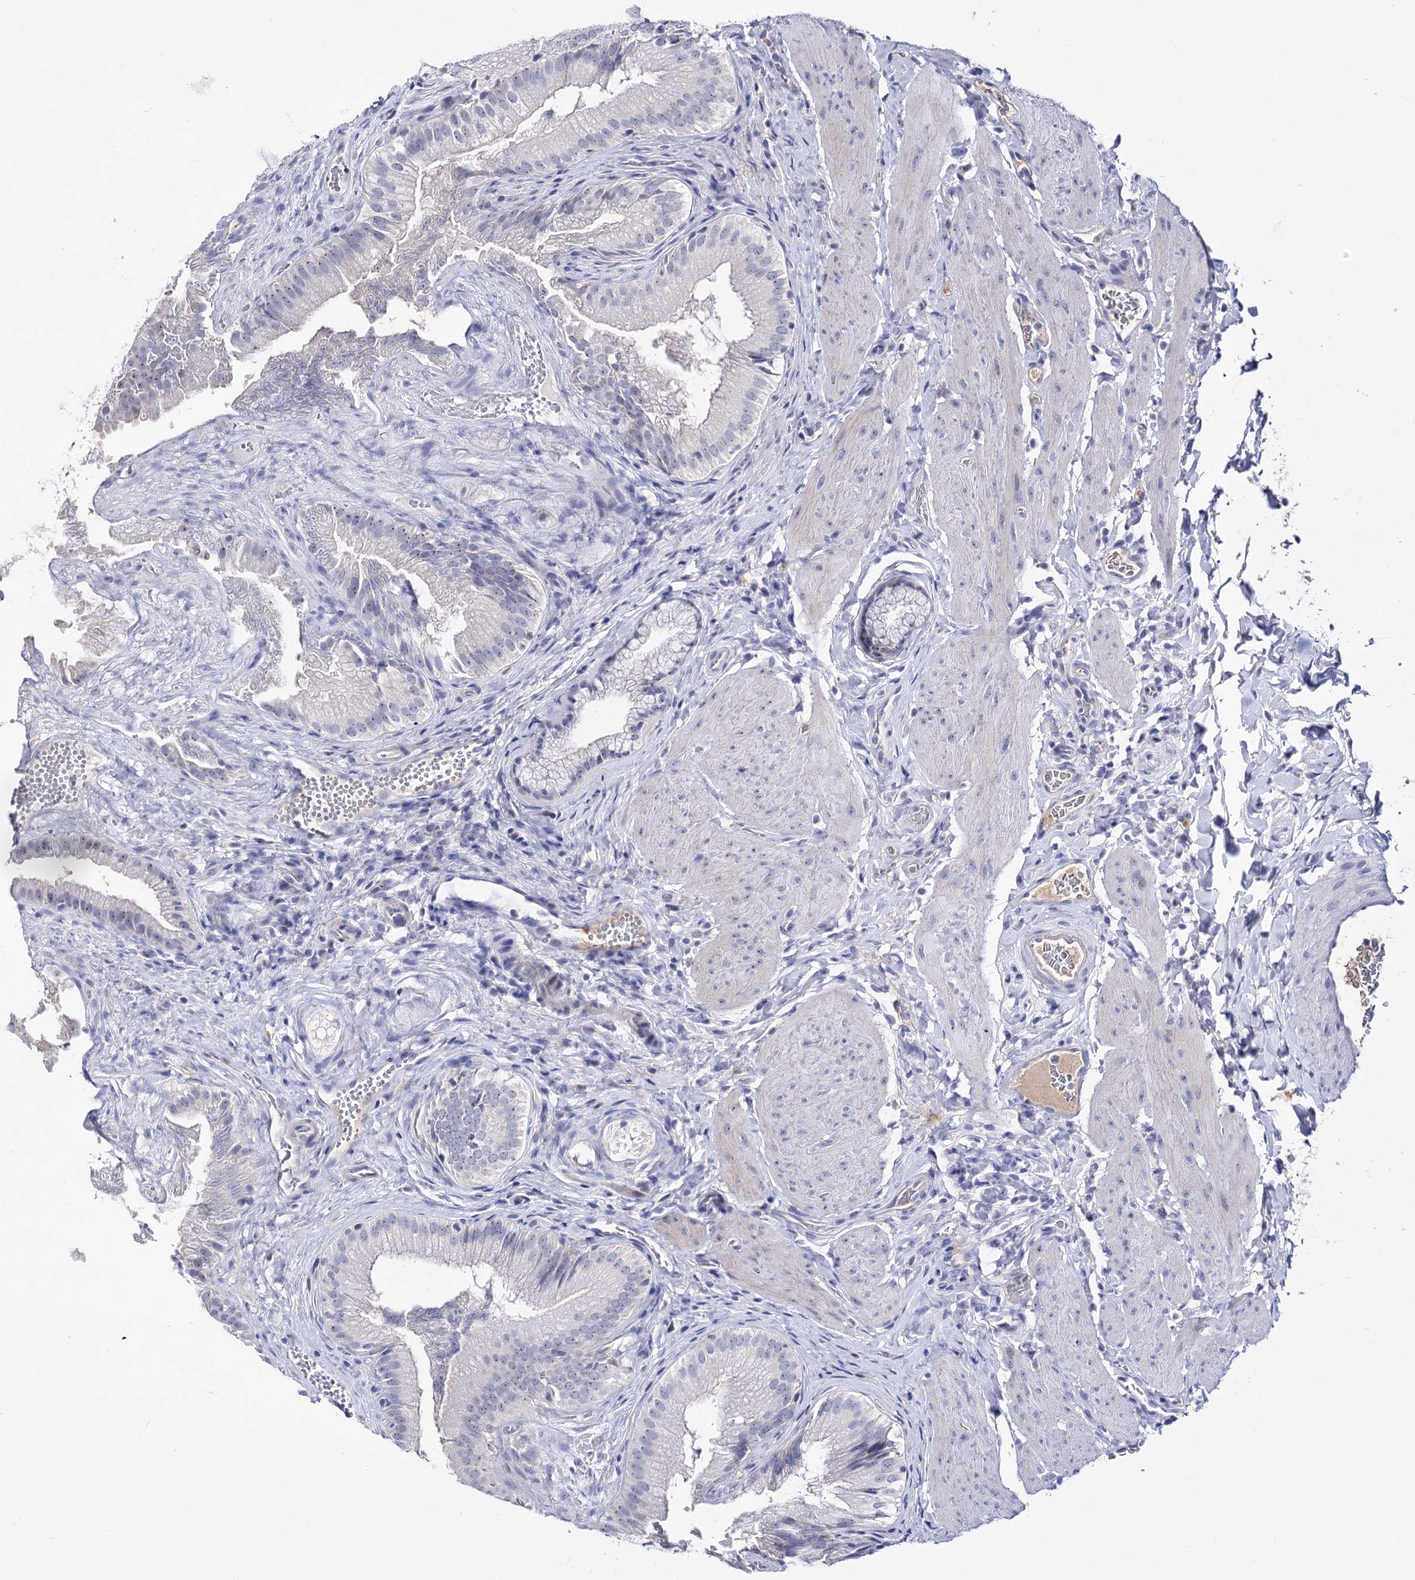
{"staining": {"intensity": "moderate", "quantity": "<25%", "location": "nuclear"}, "tissue": "gallbladder", "cell_type": "Glandular cells", "image_type": "normal", "snomed": [{"axis": "morphology", "description": "Normal tissue, NOS"}, {"axis": "topography", "description": "Gallbladder"}], "caption": "This micrograph shows unremarkable gallbladder stained with immunohistochemistry to label a protein in brown. The nuclear of glandular cells show moderate positivity for the protein. Nuclei are counter-stained blue.", "gene": "PCGF5", "patient": {"sex": "female", "age": 30}}